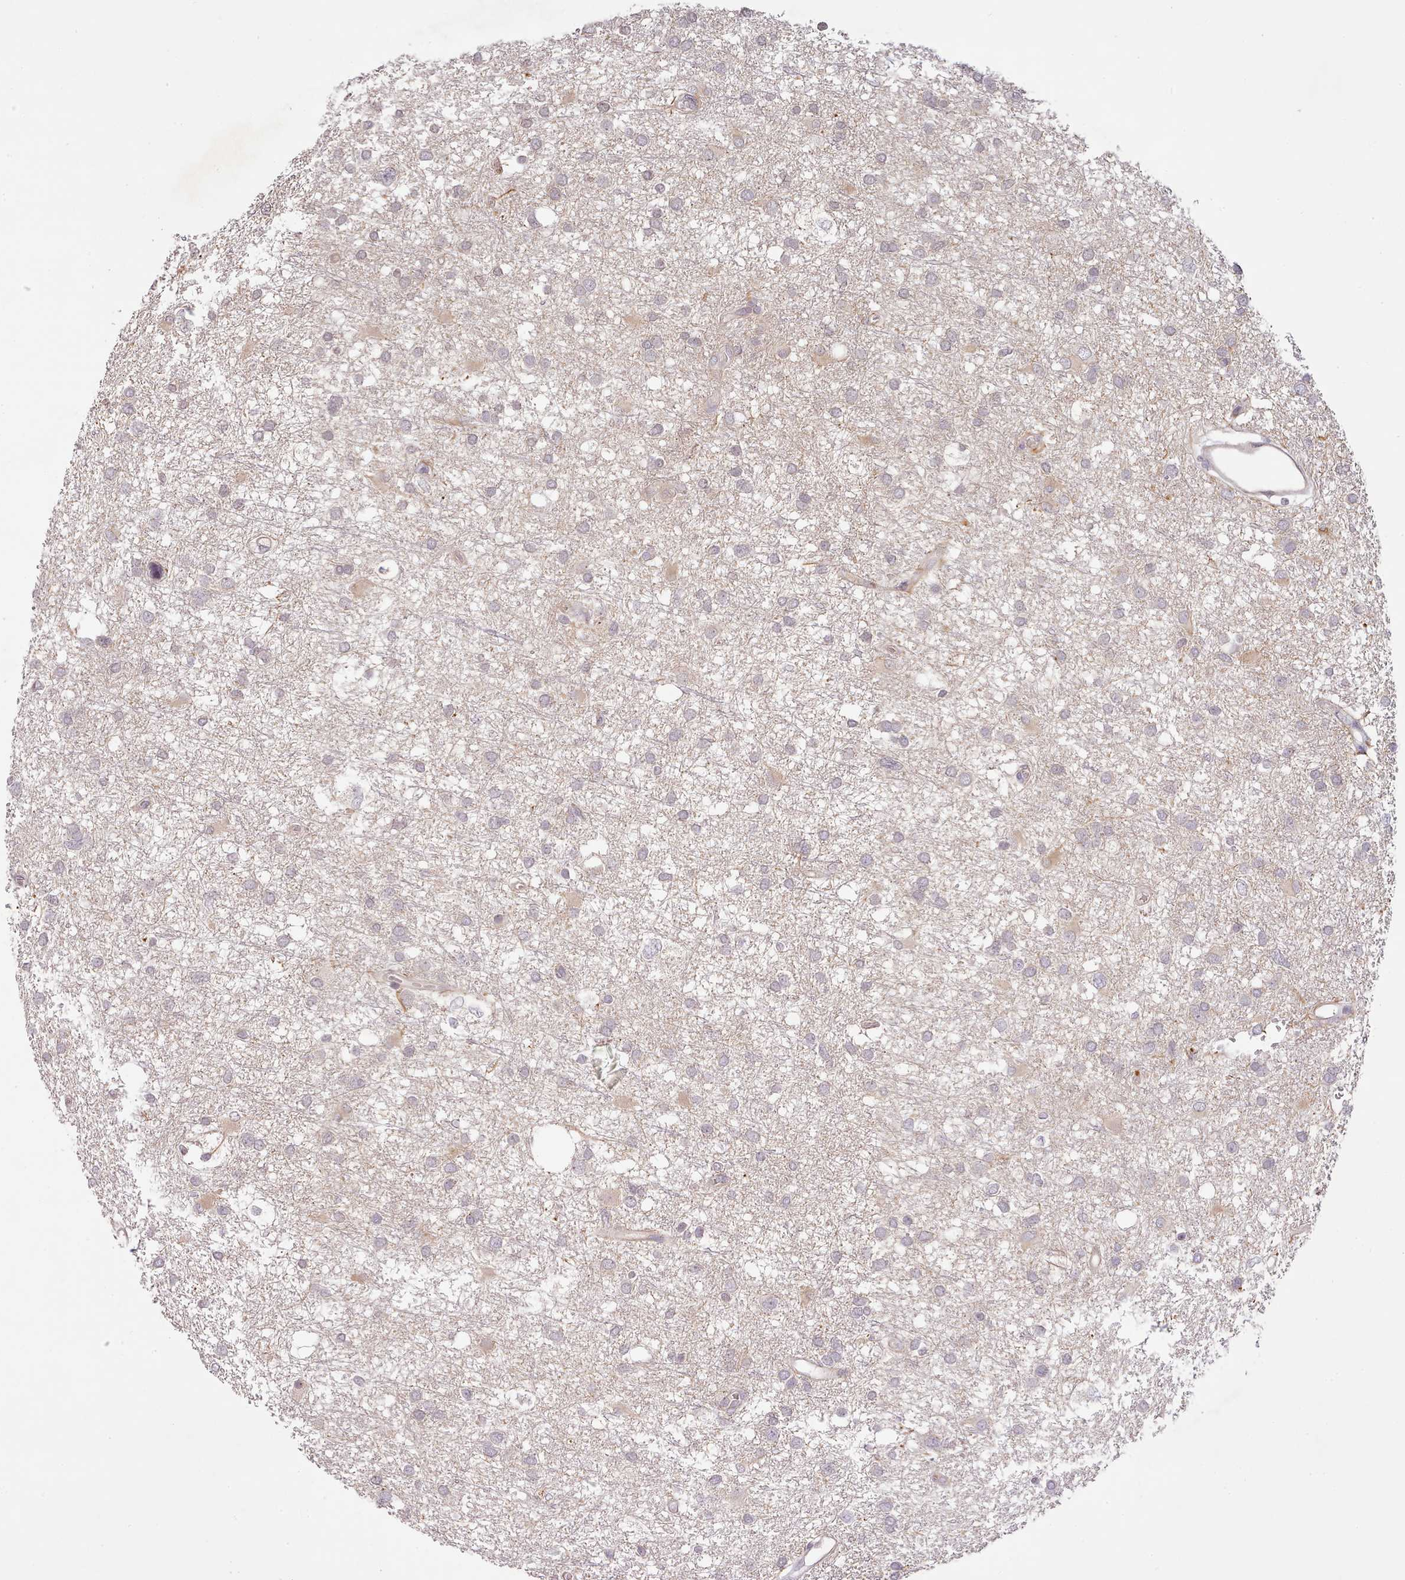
{"staining": {"intensity": "negative", "quantity": "none", "location": "none"}, "tissue": "glioma", "cell_type": "Tumor cells", "image_type": "cancer", "snomed": [{"axis": "morphology", "description": "Glioma, malignant, High grade"}, {"axis": "topography", "description": "Brain"}], "caption": "An image of human malignant glioma (high-grade) is negative for staining in tumor cells.", "gene": "ZNF658", "patient": {"sex": "male", "age": 61}}